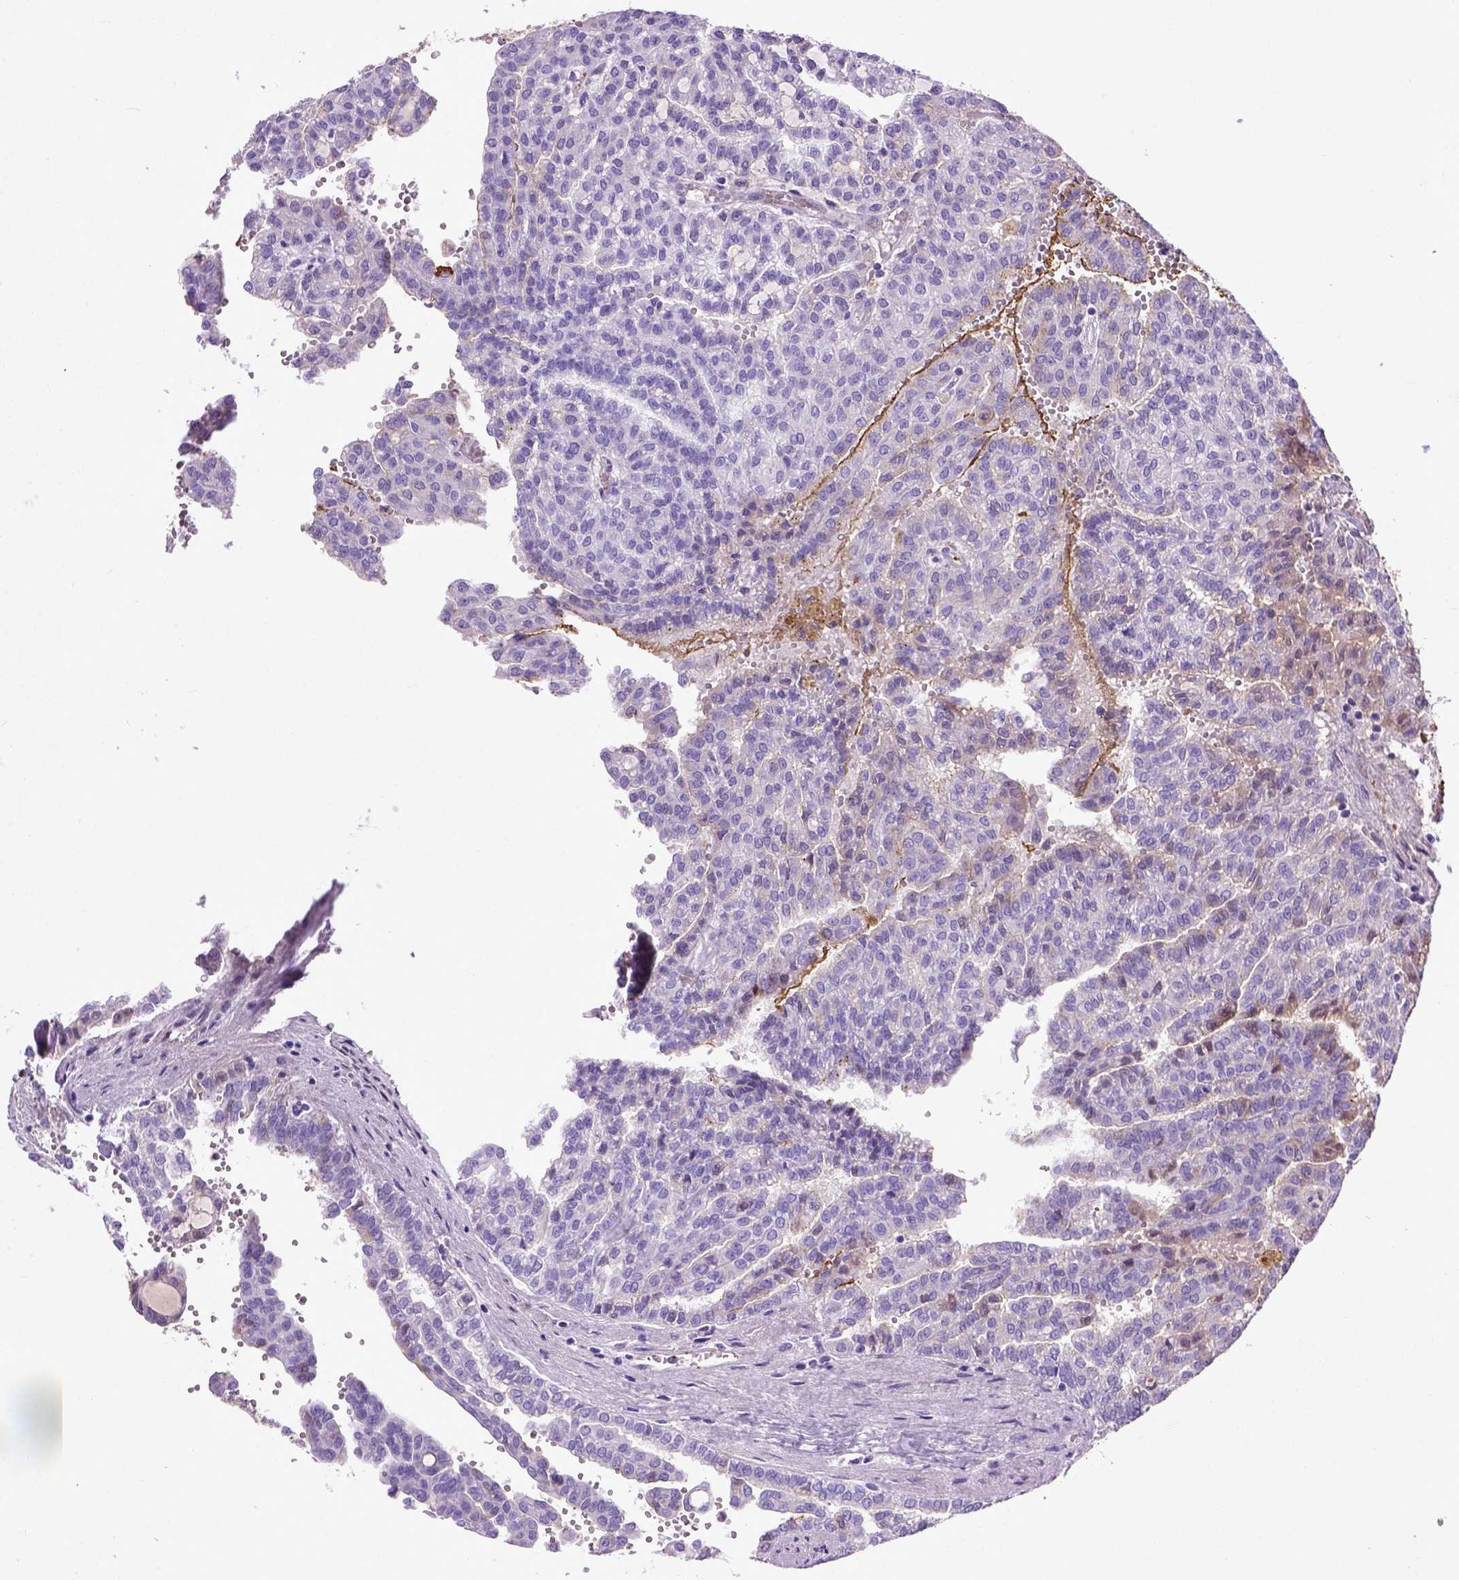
{"staining": {"intensity": "negative", "quantity": "none", "location": "none"}, "tissue": "renal cancer", "cell_type": "Tumor cells", "image_type": "cancer", "snomed": [{"axis": "morphology", "description": "Adenocarcinoma, NOS"}, {"axis": "topography", "description": "Kidney"}], "caption": "Human adenocarcinoma (renal) stained for a protein using IHC reveals no positivity in tumor cells.", "gene": "ADAMTS8", "patient": {"sex": "male", "age": 63}}